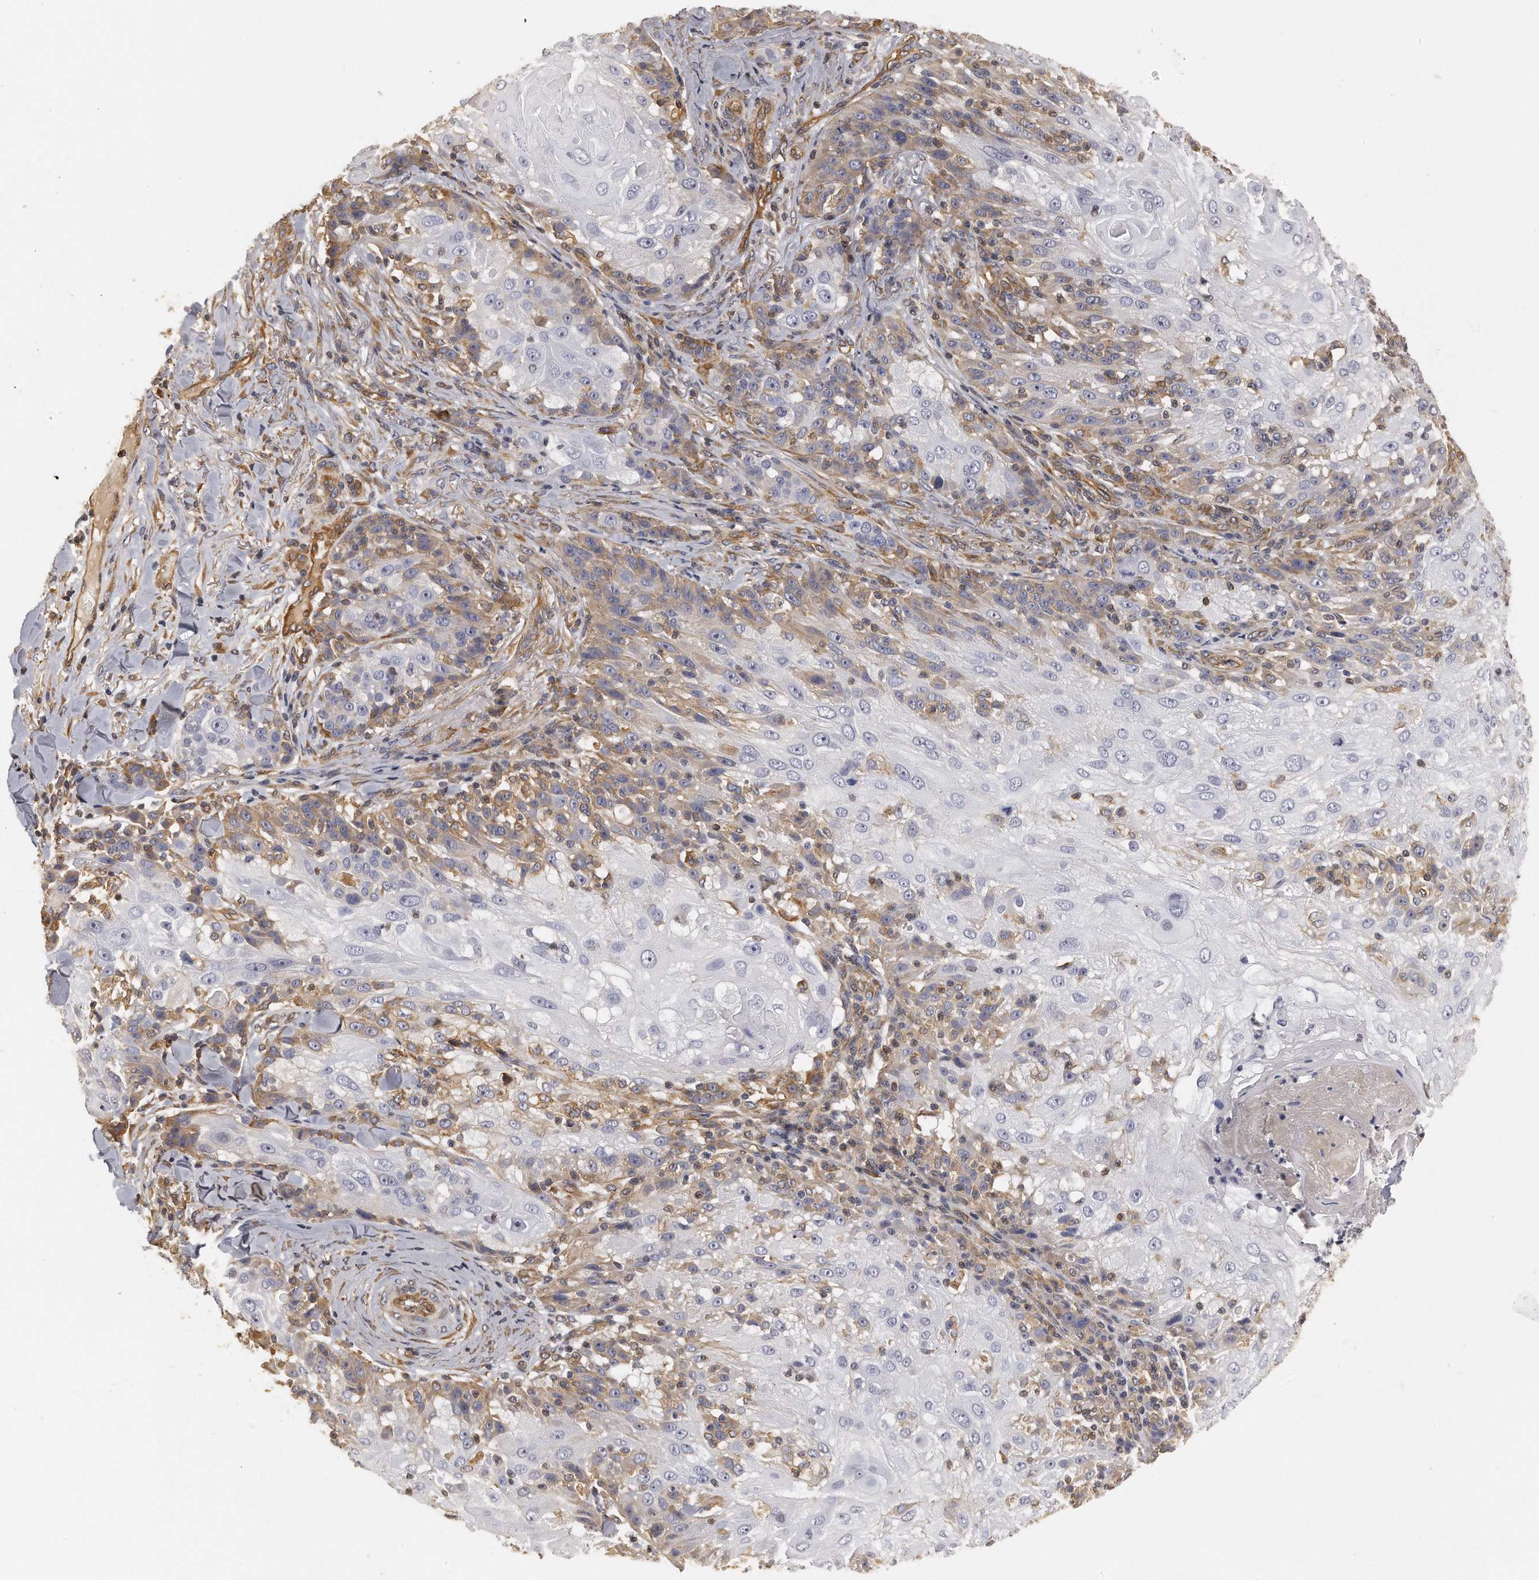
{"staining": {"intensity": "moderate", "quantity": "<25%", "location": "cytoplasmic/membranous"}, "tissue": "skin cancer", "cell_type": "Tumor cells", "image_type": "cancer", "snomed": [{"axis": "morphology", "description": "Normal tissue, NOS"}, {"axis": "morphology", "description": "Squamous cell carcinoma, NOS"}, {"axis": "topography", "description": "Skin"}], "caption": "Protein expression analysis of skin cancer displays moderate cytoplasmic/membranous staining in approximately <25% of tumor cells.", "gene": "CHST7", "patient": {"sex": "female", "age": 83}}